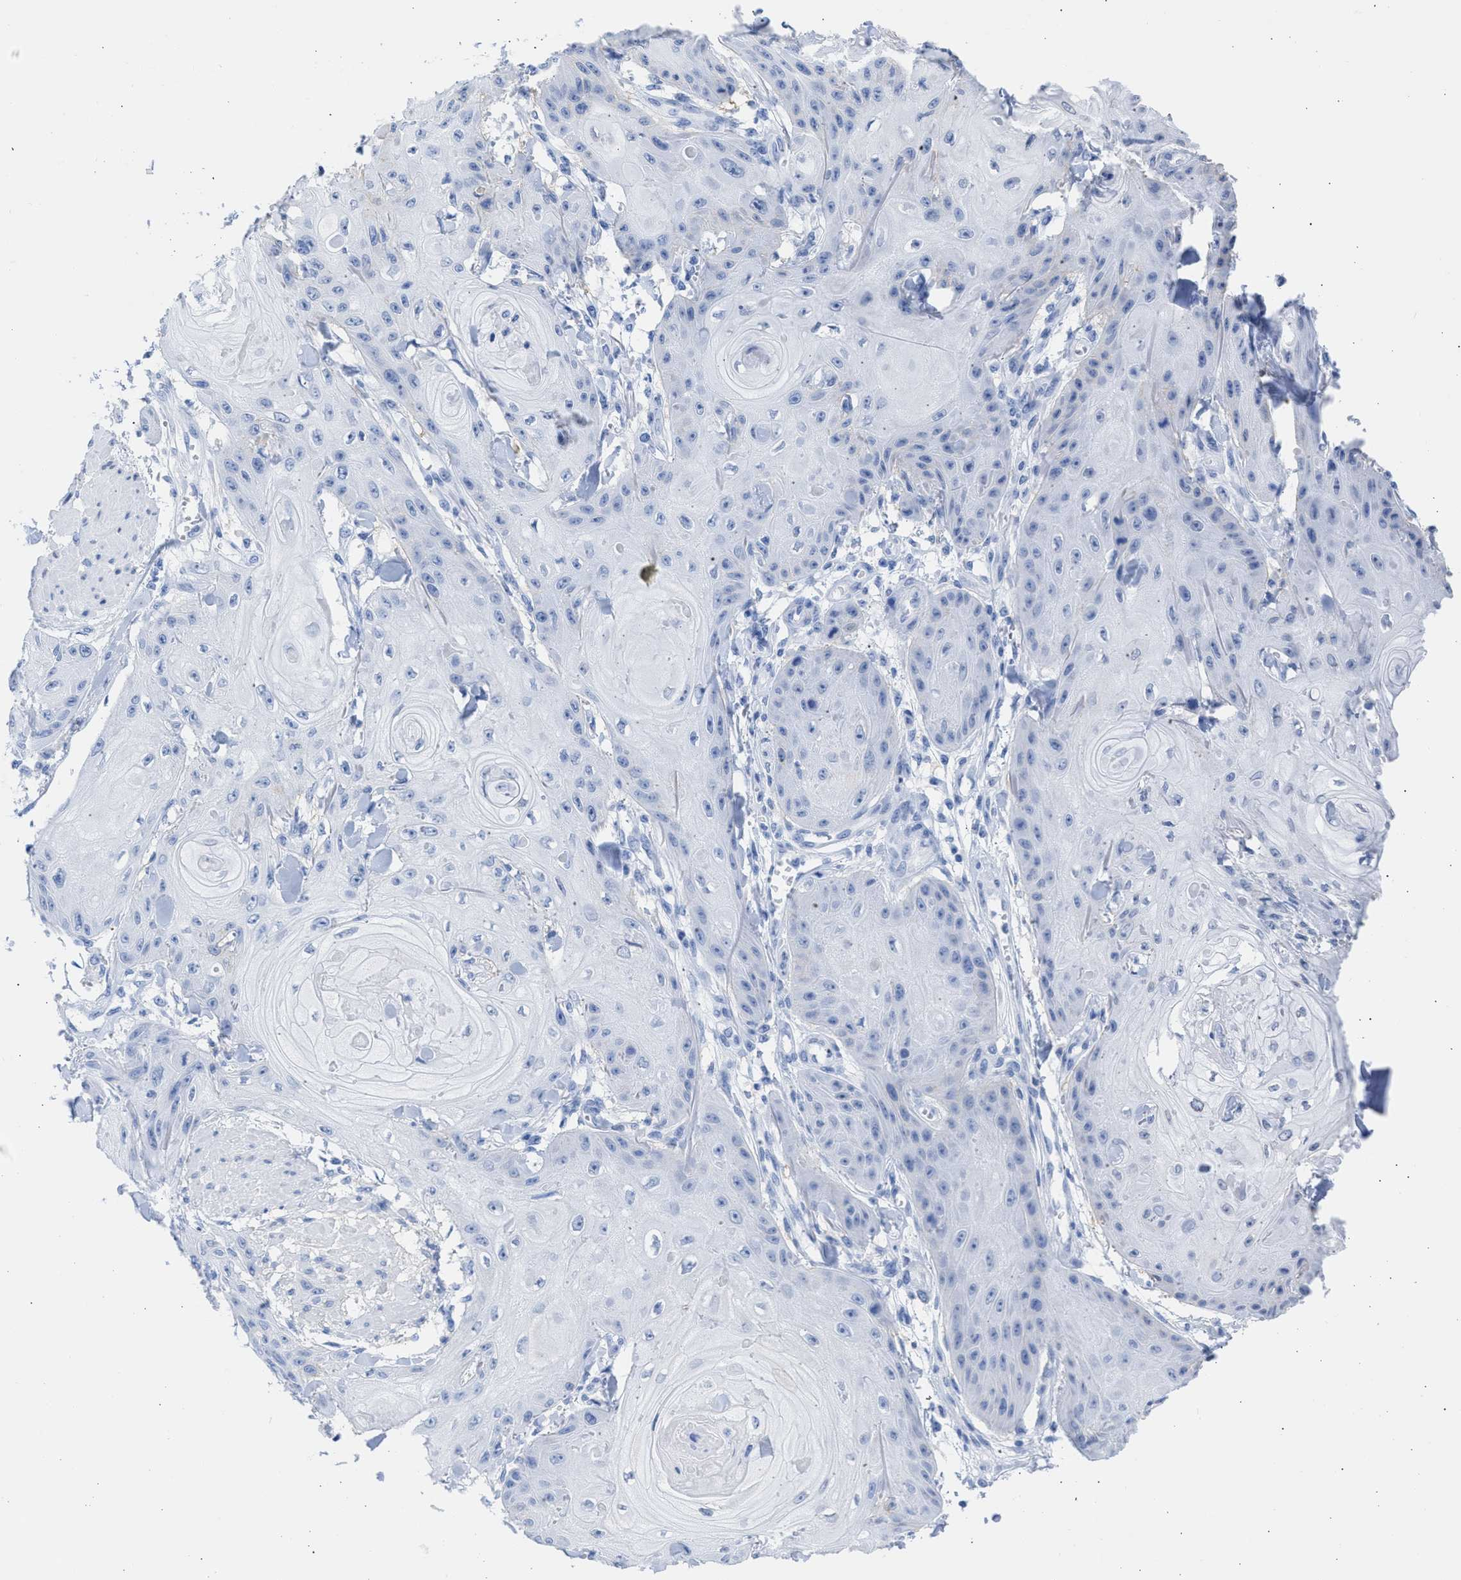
{"staining": {"intensity": "negative", "quantity": "none", "location": "none"}, "tissue": "skin cancer", "cell_type": "Tumor cells", "image_type": "cancer", "snomed": [{"axis": "morphology", "description": "Squamous cell carcinoma, NOS"}, {"axis": "topography", "description": "Skin"}], "caption": "An IHC micrograph of squamous cell carcinoma (skin) is shown. There is no staining in tumor cells of squamous cell carcinoma (skin).", "gene": "RSPH1", "patient": {"sex": "male", "age": 74}}